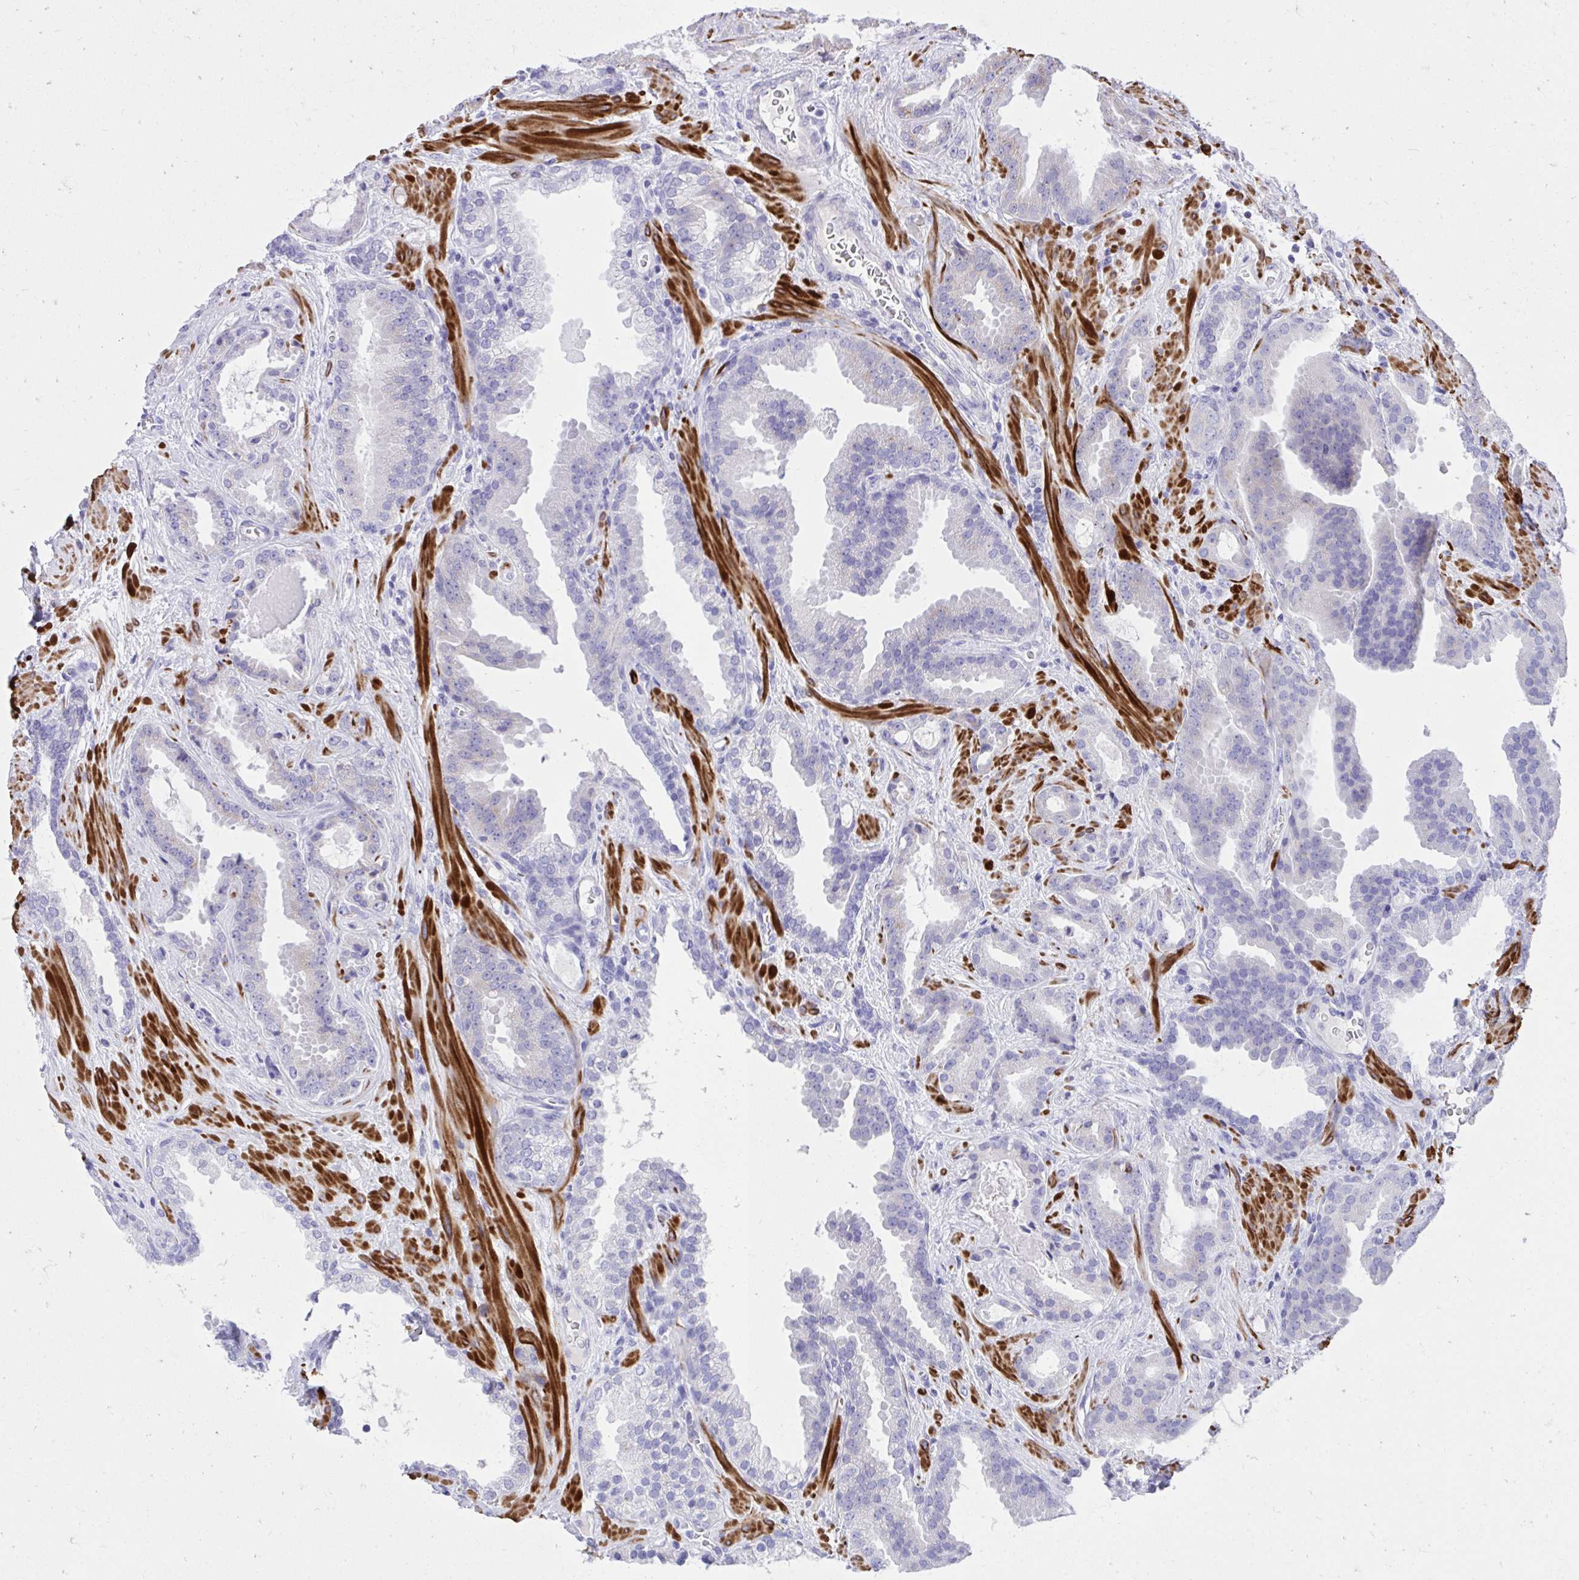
{"staining": {"intensity": "weak", "quantity": "<25%", "location": "cytoplasmic/membranous"}, "tissue": "prostate cancer", "cell_type": "Tumor cells", "image_type": "cancer", "snomed": [{"axis": "morphology", "description": "Adenocarcinoma, Low grade"}, {"axis": "topography", "description": "Prostate"}], "caption": "This is a histopathology image of immunohistochemistry (IHC) staining of adenocarcinoma (low-grade) (prostate), which shows no staining in tumor cells.", "gene": "KCNN4", "patient": {"sex": "male", "age": 62}}